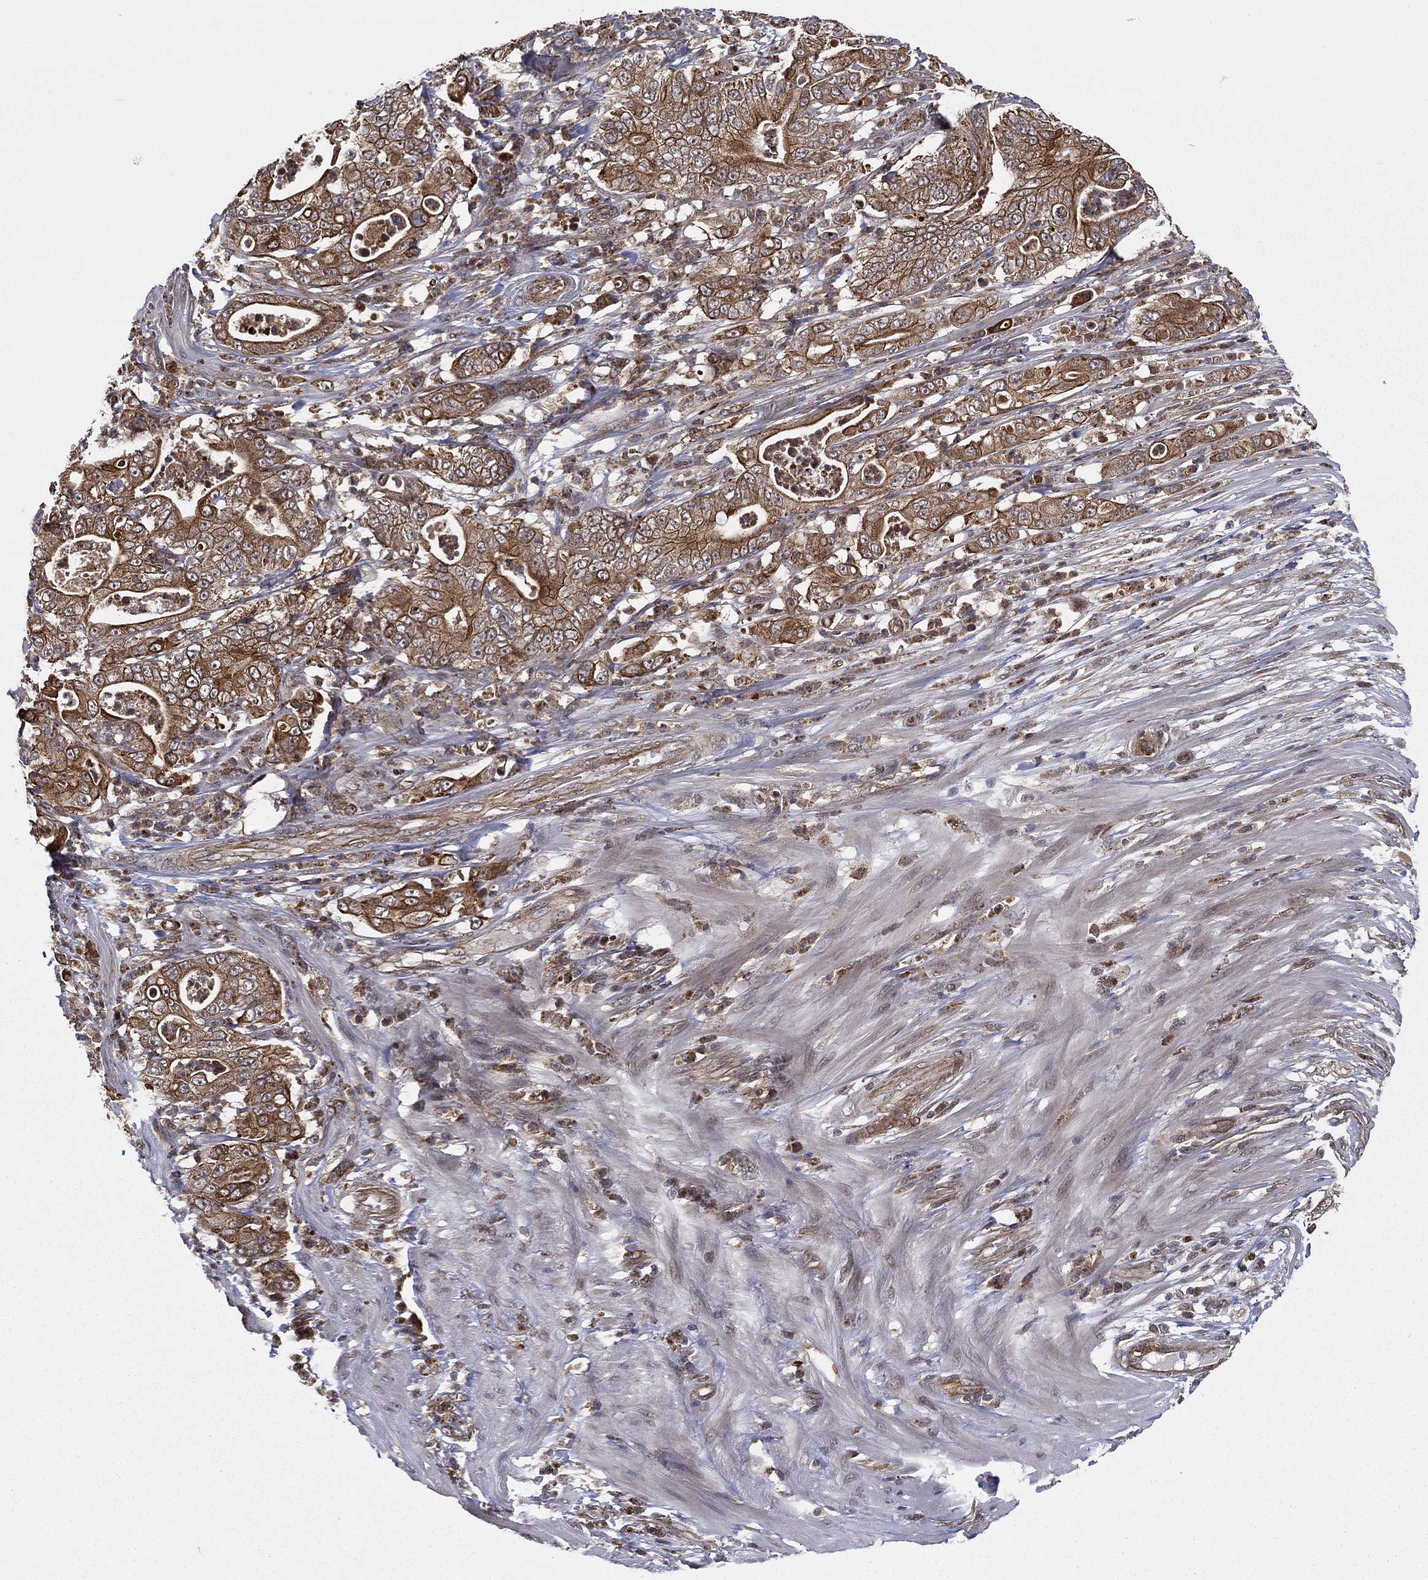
{"staining": {"intensity": "strong", "quantity": ">75%", "location": "cytoplasmic/membranous"}, "tissue": "pancreatic cancer", "cell_type": "Tumor cells", "image_type": "cancer", "snomed": [{"axis": "morphology", "description": "Adenocarcinoma, NOS"}, {"axis": "topography", "description": "Pancreas"}], "caption": "Strong cytoplasmic/membranous protein positivity is appreciated in about >75% of tumor cells in pancreatic adenocarcinoma.", "gene": "UACA", "patient": {"sex": "male", "age": 71}}